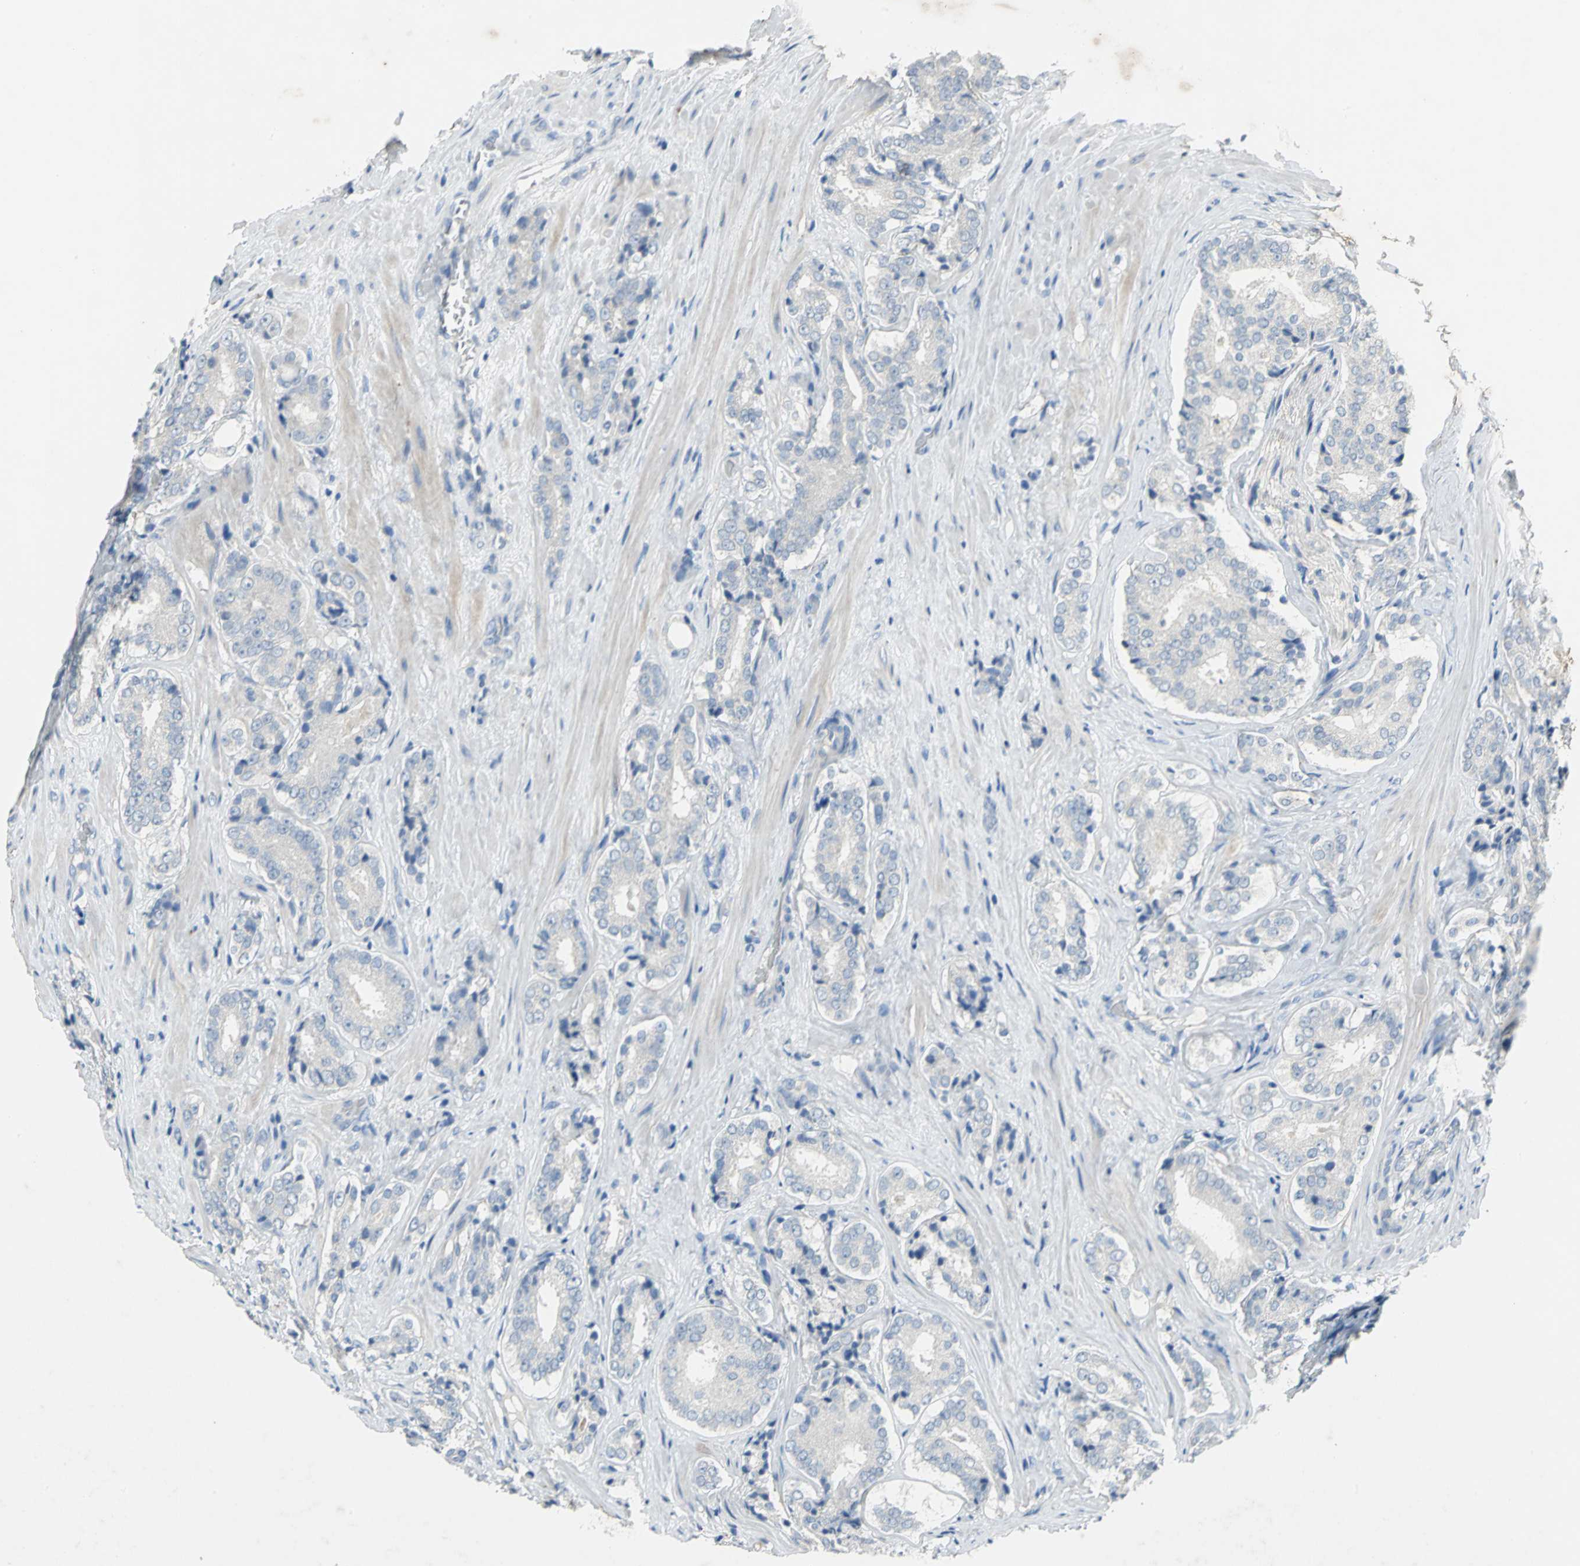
{"staining": {"intensity": "negative", "quantity": "none", "location": "none"}, "tissue": "prostate cancer", "cell_type": "Tumor cells", "image_type": "cancer", "snomed": [{"axis": "morphology", "description": "Adenocarcinoma, High grade"}, {"axis": "topography", "description": "Prostate"}], "caption": "Human prostate cancer stained for a protein using immunohistochemistry exhibits no positivity in tumor cells.", "gene": "PTGDS", "patient": {"sex": "male", "age": 70}}